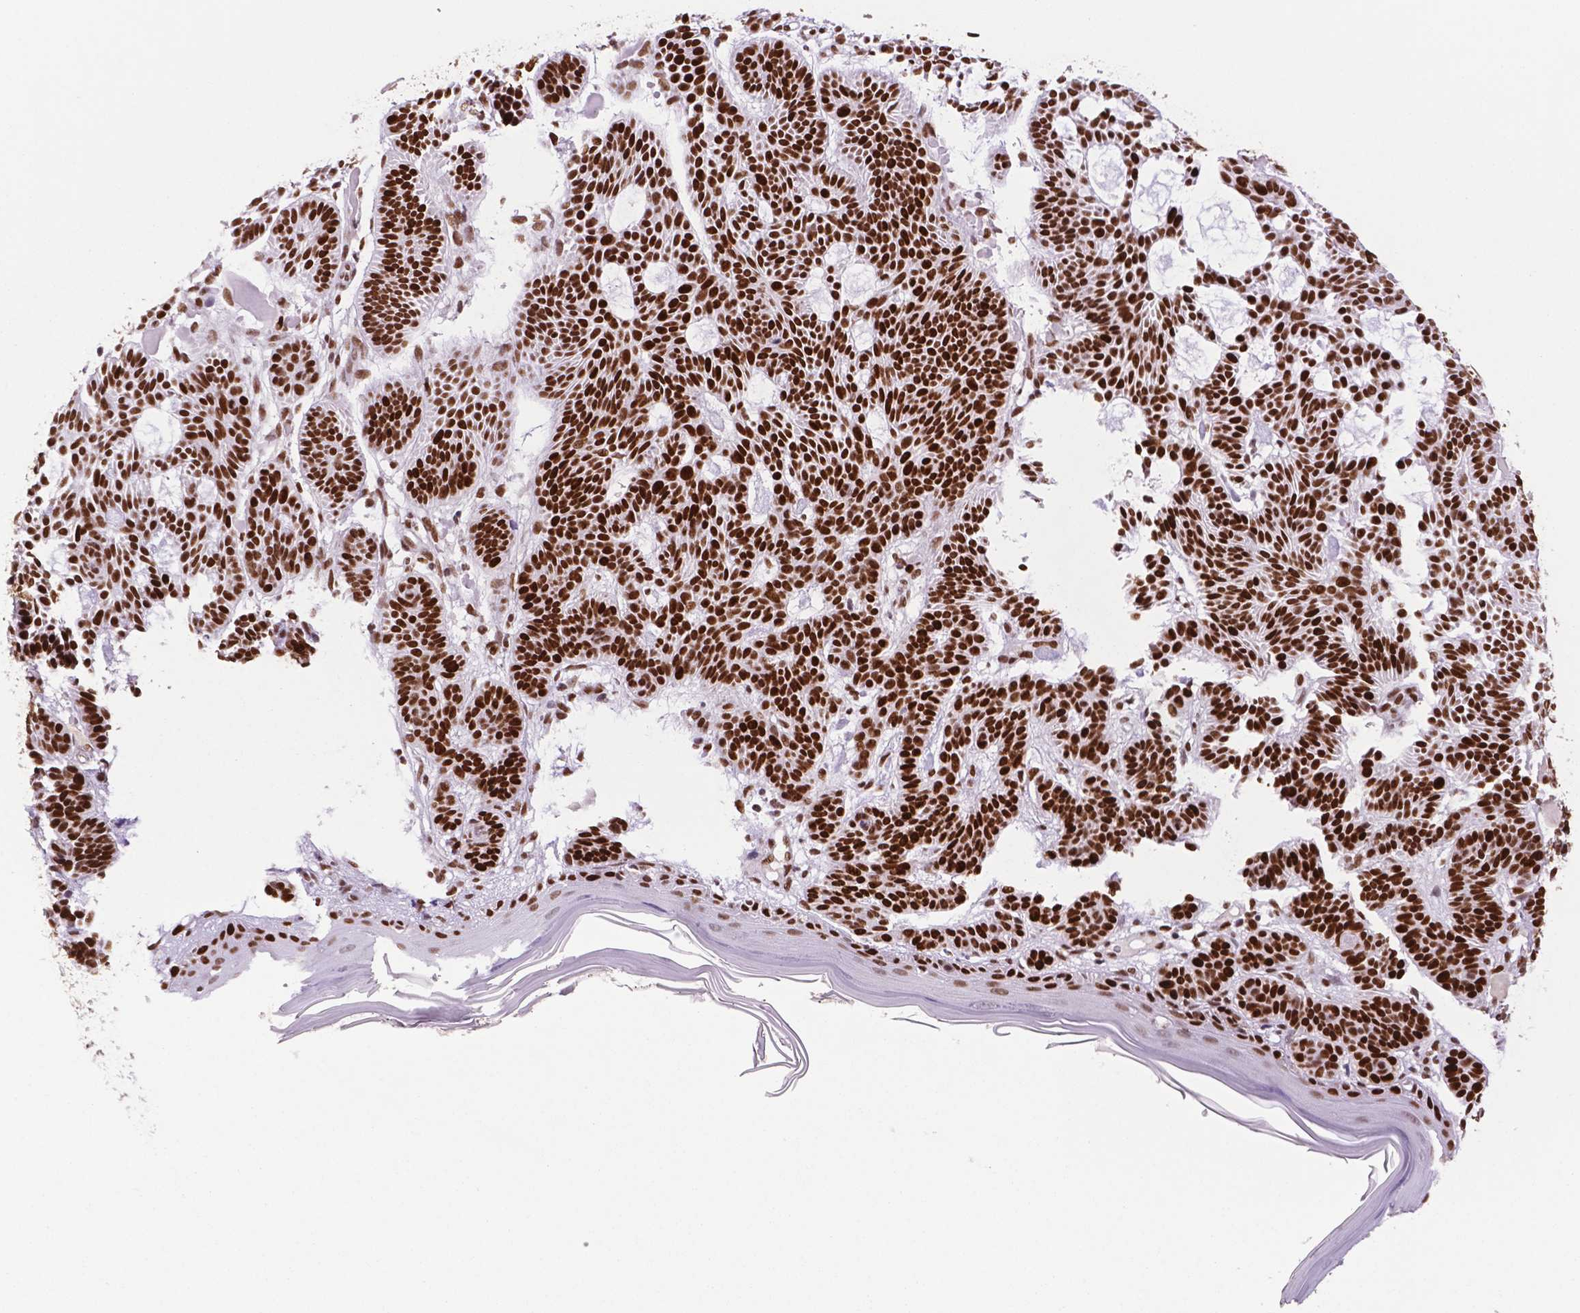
{"staining": {"intensity": "strong", "quantity": ">75%", "location": "nuclear"}, "tissue": "skin cancer", "cell_type": "Tumor cells", "image_type": "cancer", "snomed": [{"axis": "morphology", "description": "Basal cell carcinoma"}, {"axis": "topography", "description": "Skin"}], "caption": "This image shows immunohistochemistry (IHC) staining of human basal cell carcinoma (skin), with high strong nuclear expression in about >75% of tumor cells.", "gene": "MSH6", "patient": {"sex": "male", "age": 85}}